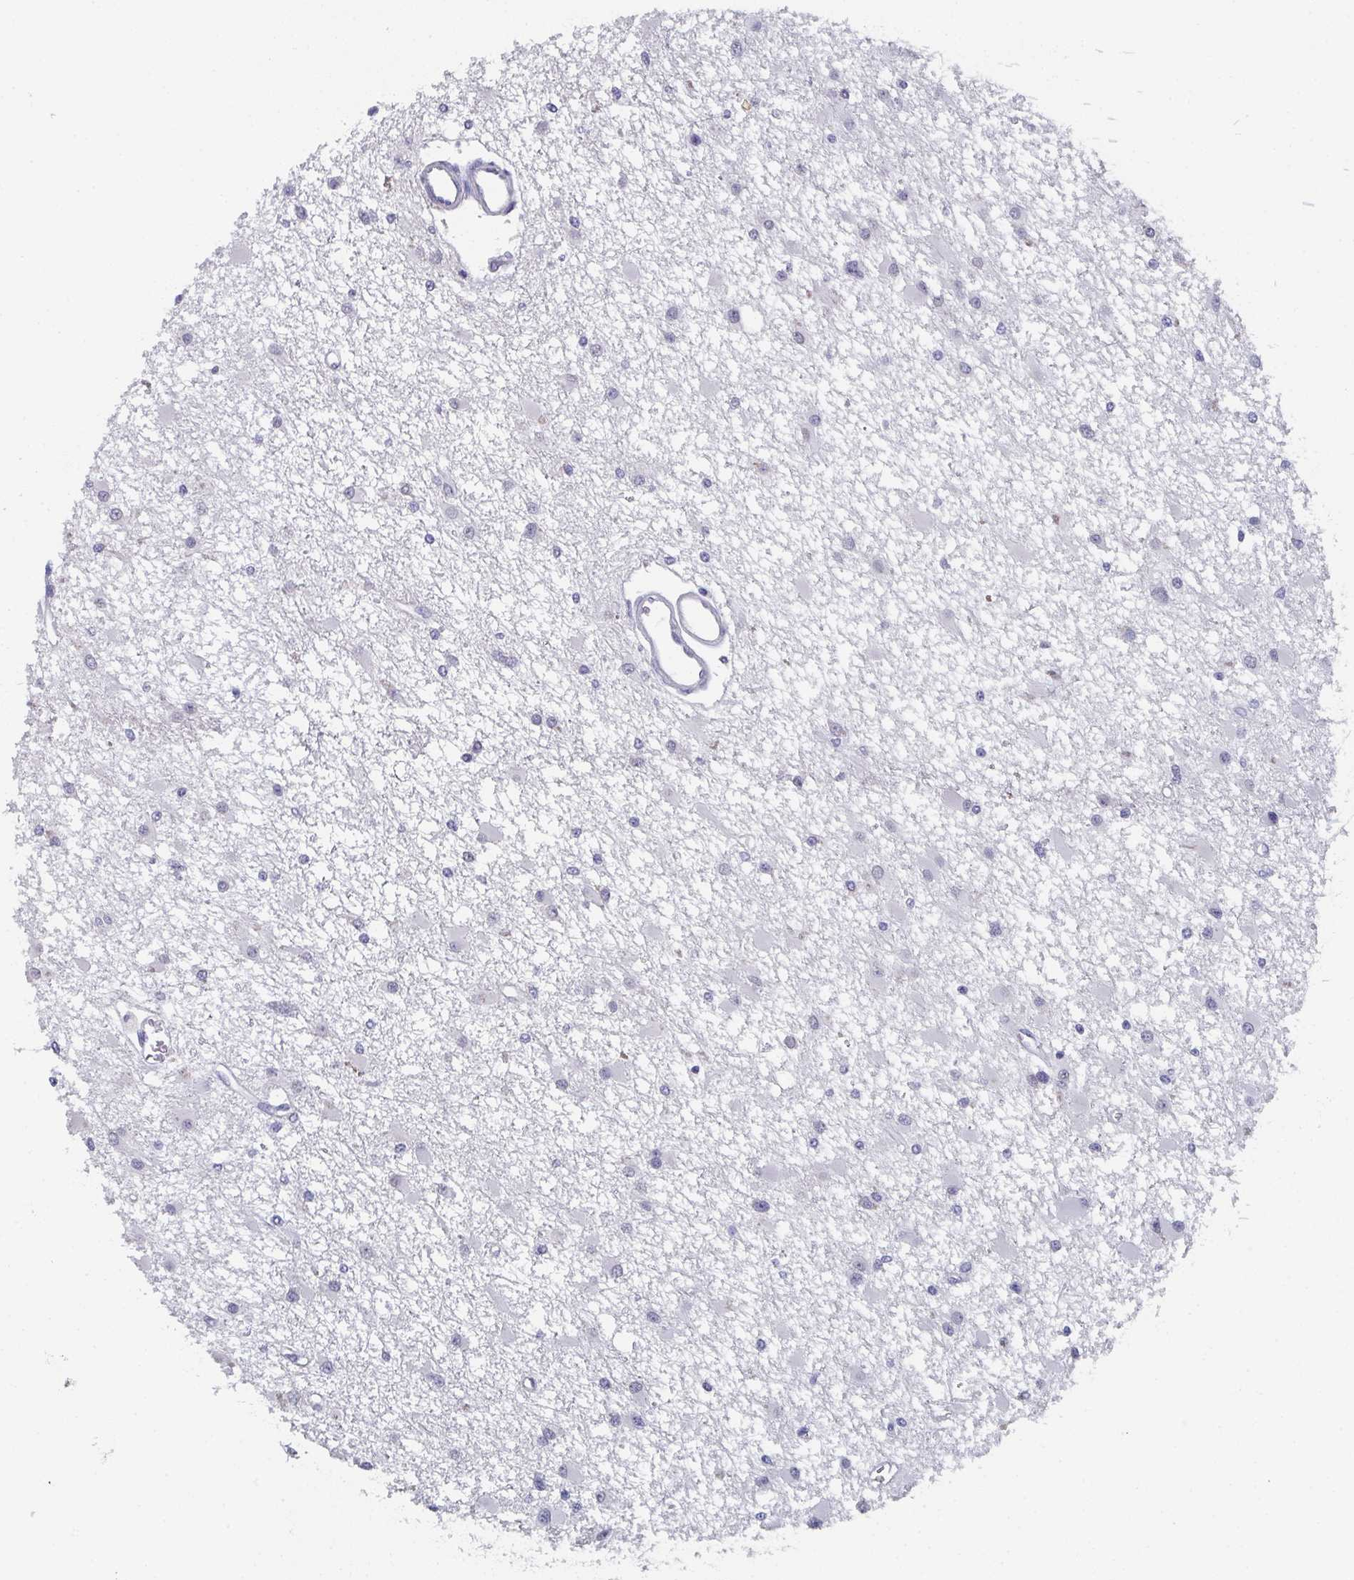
{"staining": {"intensity": "negative", "quantity": "none", "location": "none"}, "tissue": "glioma", "cell_type": "Tumor cells", "image_type": "cancer", "snomed": [{"axis": "morphology", "description": "Glioma, malignant, High grade"}, {"axis": "topography", "description": "Brain"}], "caption": "This is an immunohistochemistry (IHC) micrograph of human malignant glioma (high-grade). There is no staining in tumor cells.", "gene": "DYDC2", "patient": {"sex": "male", "age": 54}}